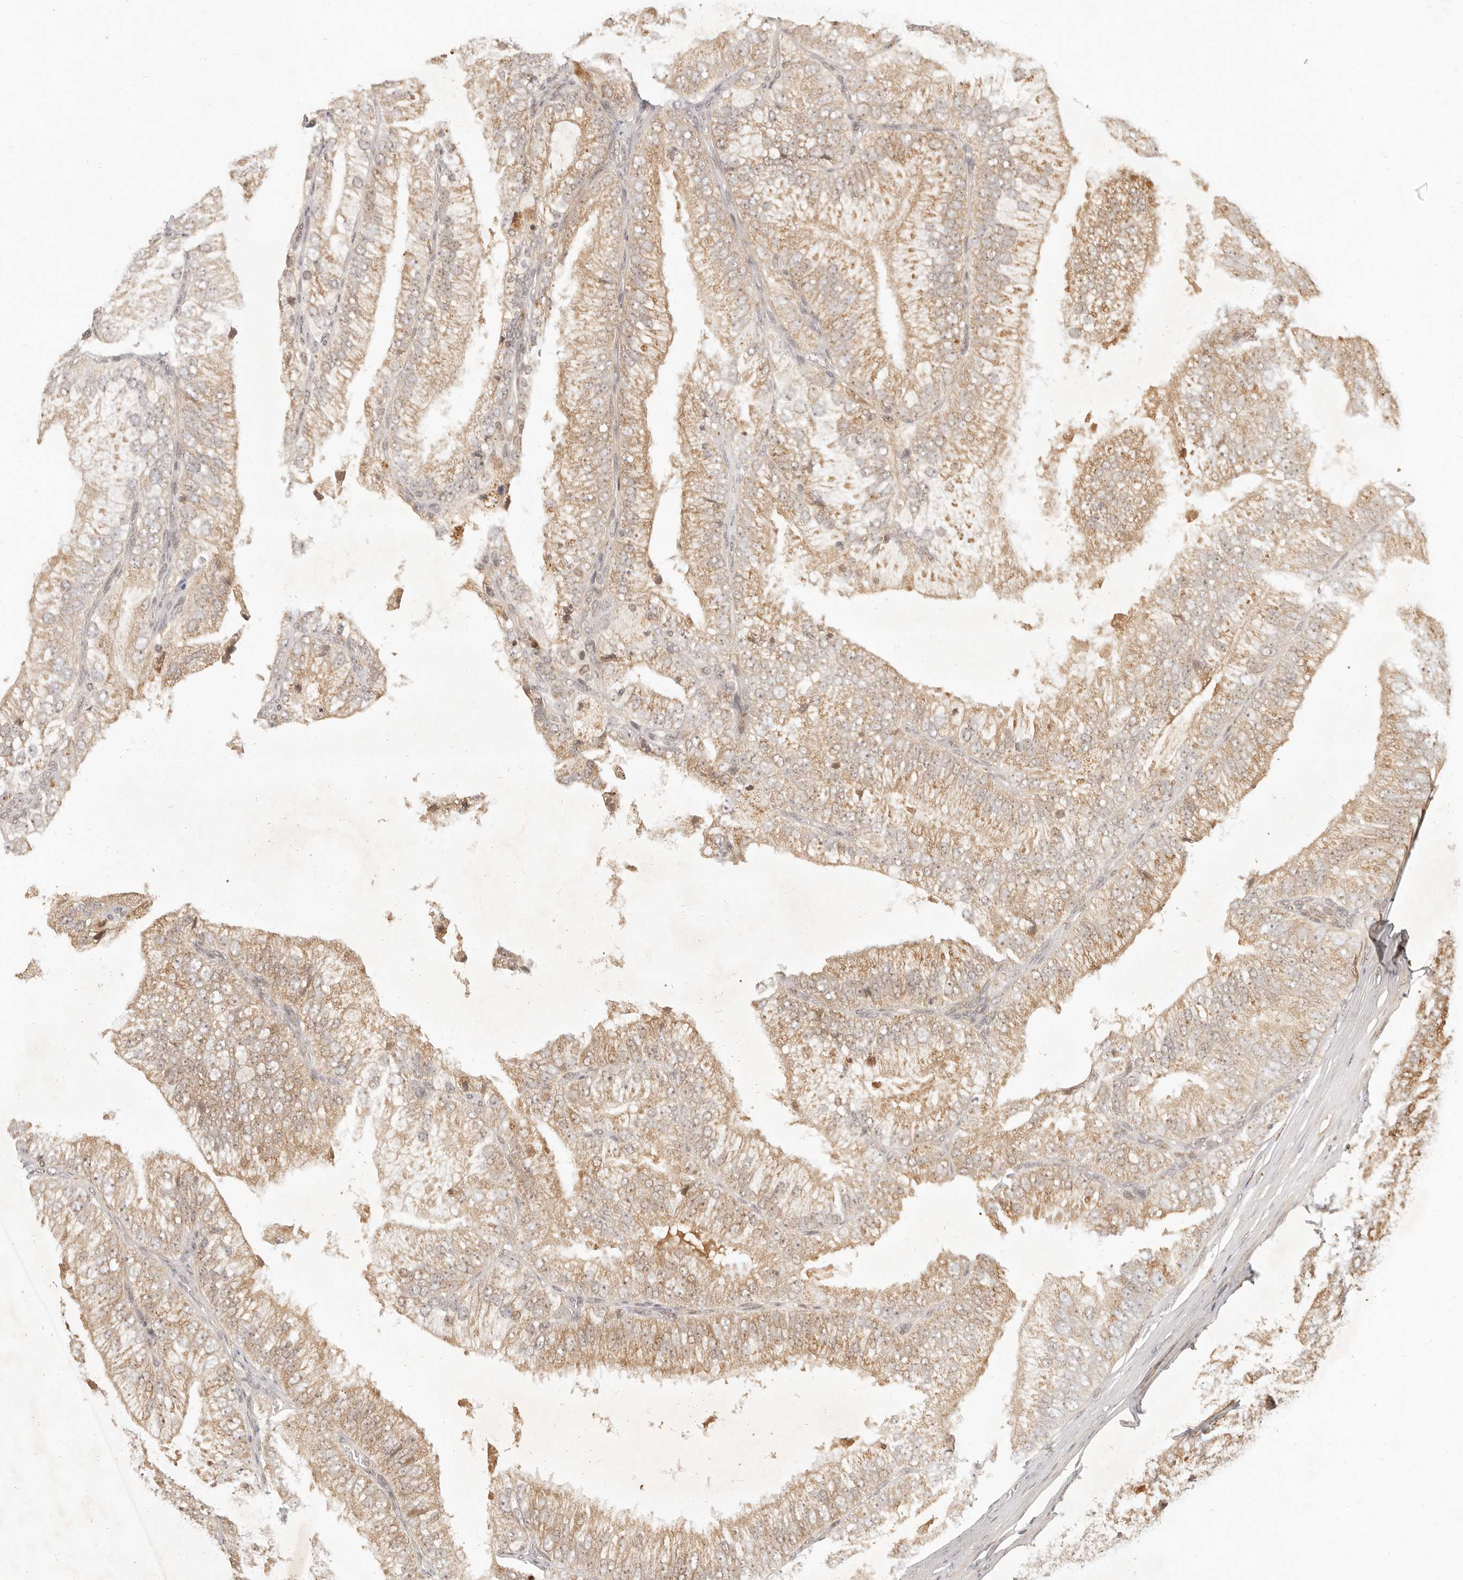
{"staining": {"intensity": "moderate", "quantity": "25%-75%", "location": "cytoplasmic/membranous"}, "tissue": "prostate cancer", "cell_type": "Tumor cells", "image_type": "cancer", "snomed": [{"axis": "morphology", "description": "Adenocarcinoma, High grade"}, {"axis": "topography", "description": "Prostate"}], "caption": "IHC staining of prostate high-grade adenocarcinoma, which demonstrates medium levels of moderate cytoplasmic/membranous staining in about 25%-75% of tumor cells indicating moderate cytoplasmic/membranous protein expression. The staining was performed using DAB (brown) for protein detection and nuclei were counterstained in hematoxylin (blue).", "gene": "INTS11", "patient": {"sex": "male", "age": 58}}